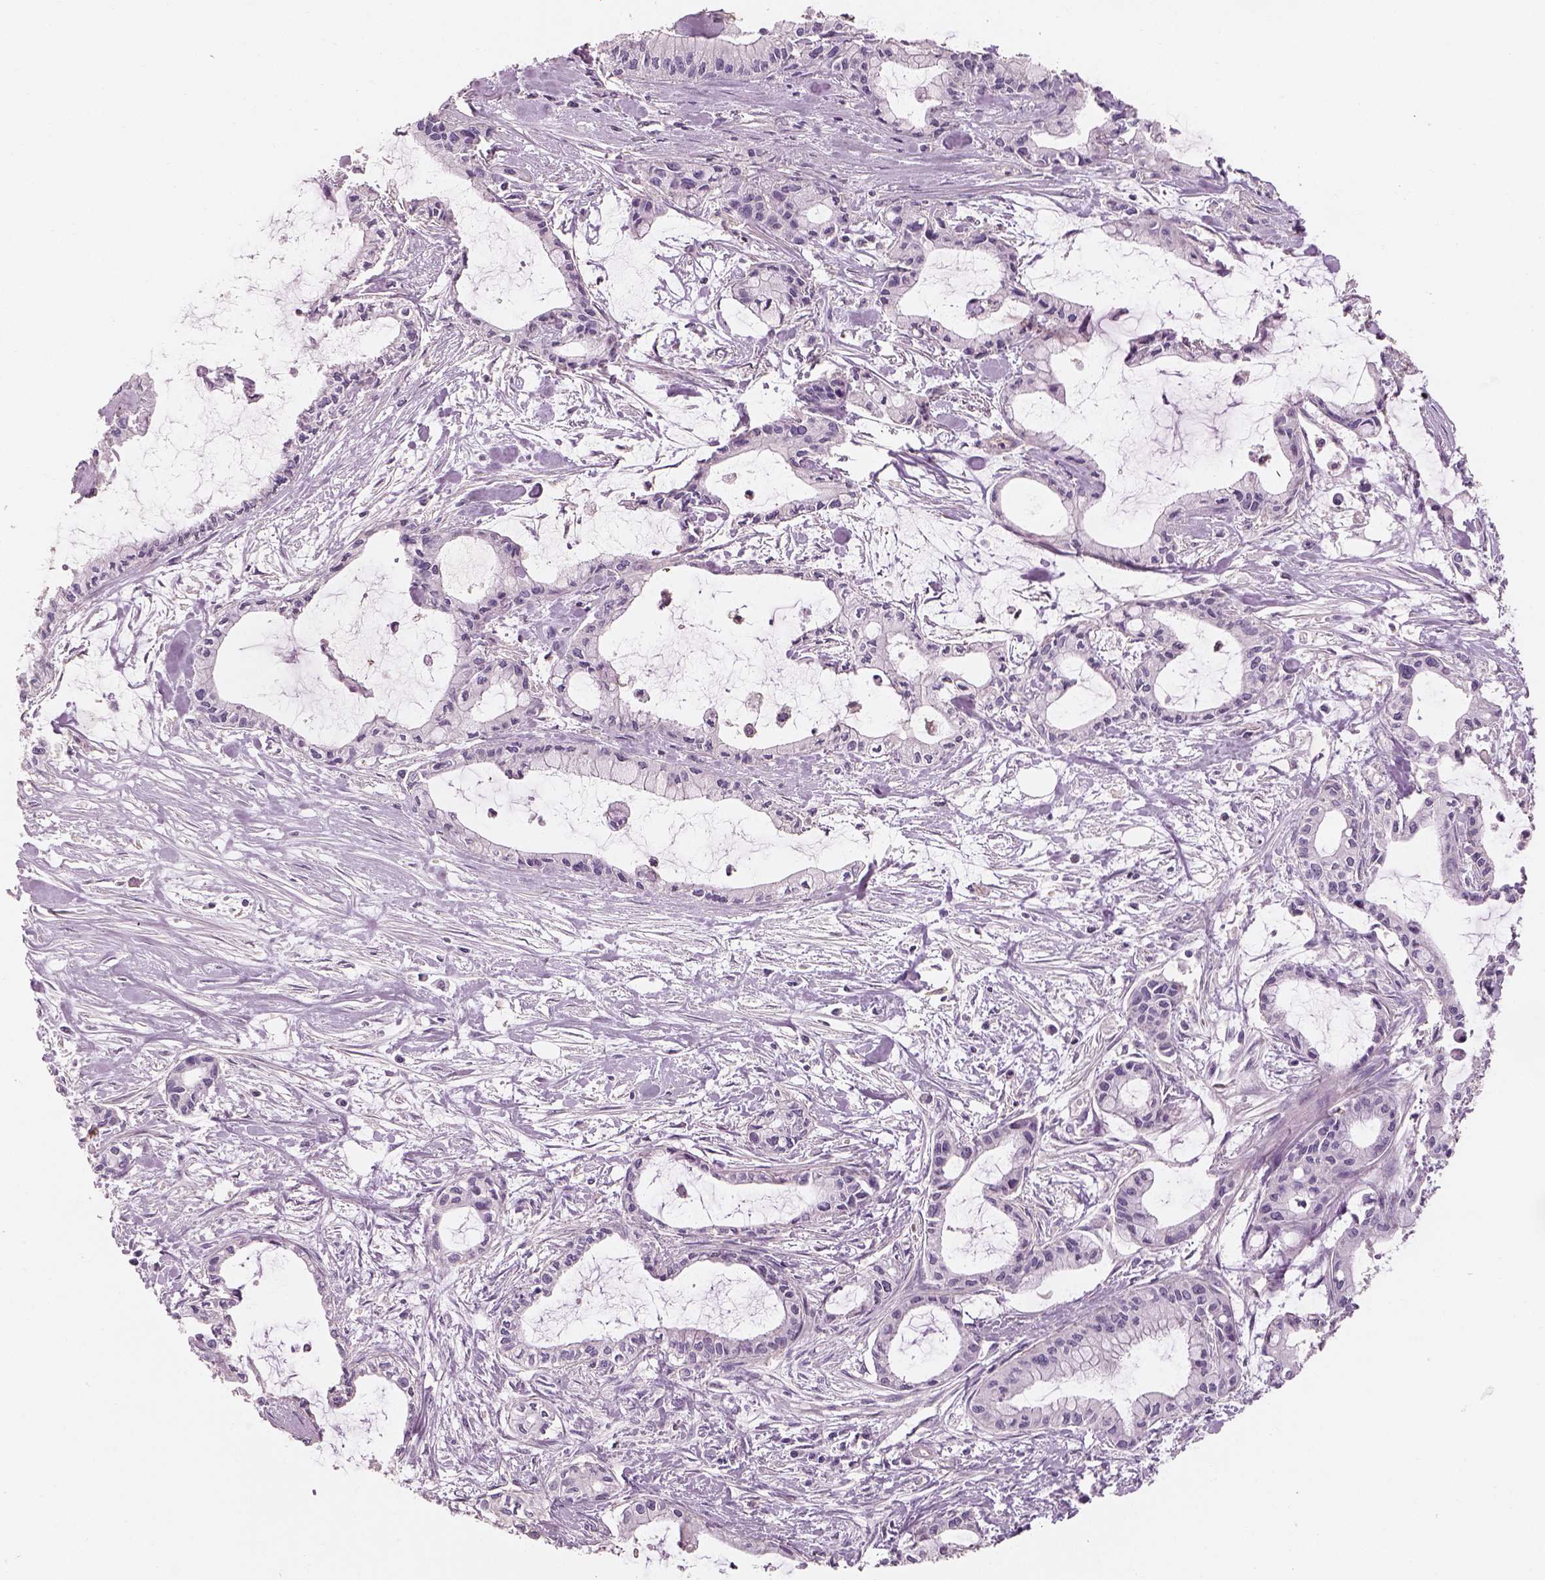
{"staining": {"intensity": "negative", "quantity": "none", "location": "none"}, "tissue": "pancreatic cancer", "cell_type": "Tumor cells", "image_type": "cancer", "snomed": [{"axis": "morphology", "description": "Adenocarcinoma, NOS"}, {"axis": "topography", "description": "Pancreas"}], "caption": "Photomicrograph shows no significant protein positivity in tumor cells of pancreatic cancer. (DAB (3,3'-diaminobenzidine) immunohistochemistry visualized using brightfield microscopy, high magnification).", "gene": "OTUD6A", "patient": {"sex": "male", "age": 48}}